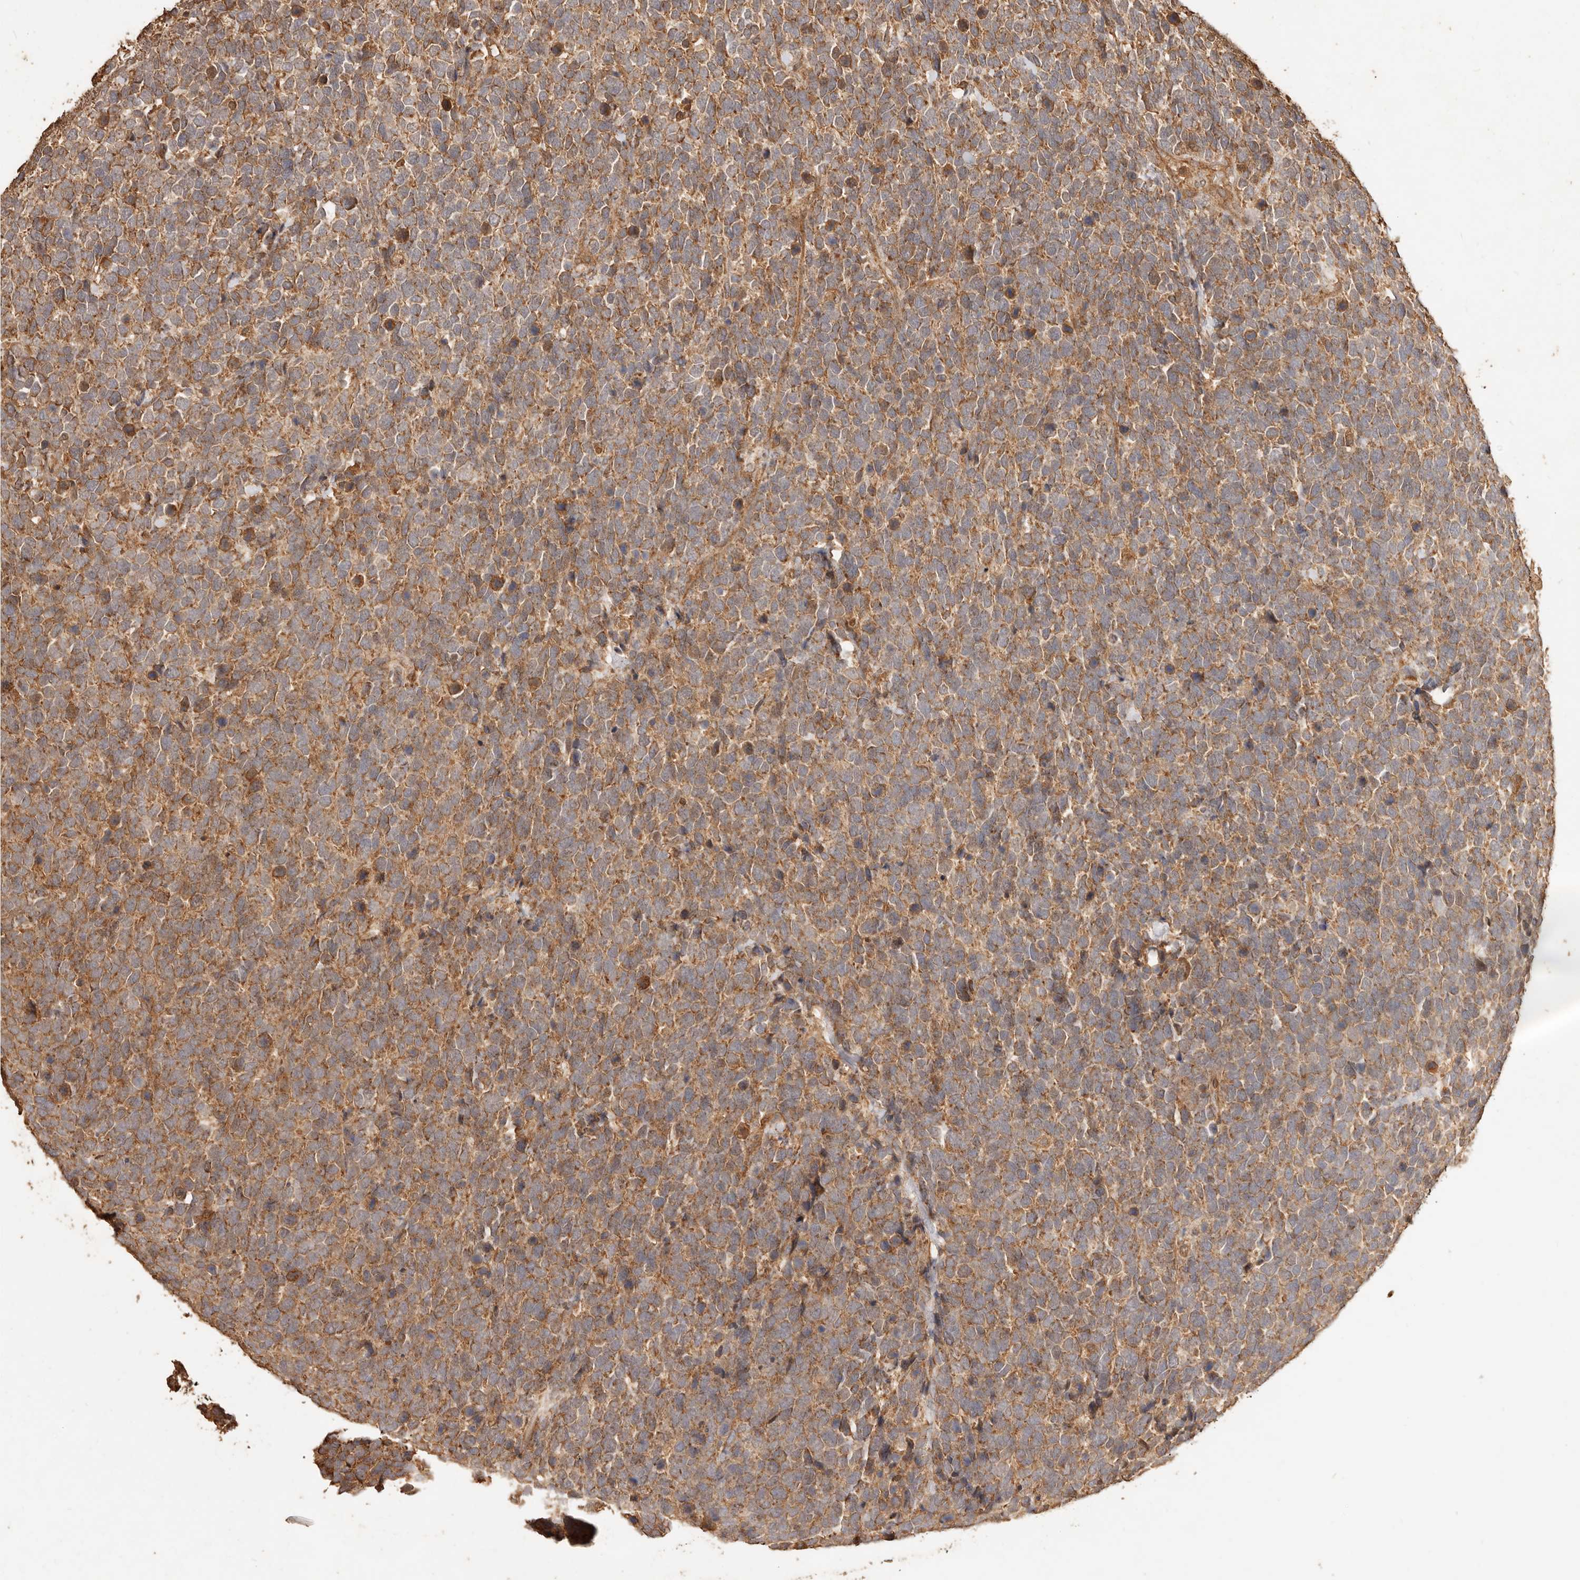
{"staining": {"intensity": "moderate", "quantity": ">75%", "location": "cytoplasmic/membranous"}, "tissue": "urothelial cancer", "cell_type": "Tumor cells", "image_type": "cancer", "snomed": [{"axis": "morphology", "description": "Urothelial carcinoma, High grade"}, {"axis": "topography", "description": "Urinary bladder"}], "caption": "High-grade urothelial carcinoma stained with immunohistochemistry exhibits moderate cytoplasmic/membranous expression in approximately >75% of tumor cells.", "gene": "FAM180B", "patient": {"sex": "female", "age": 80}}